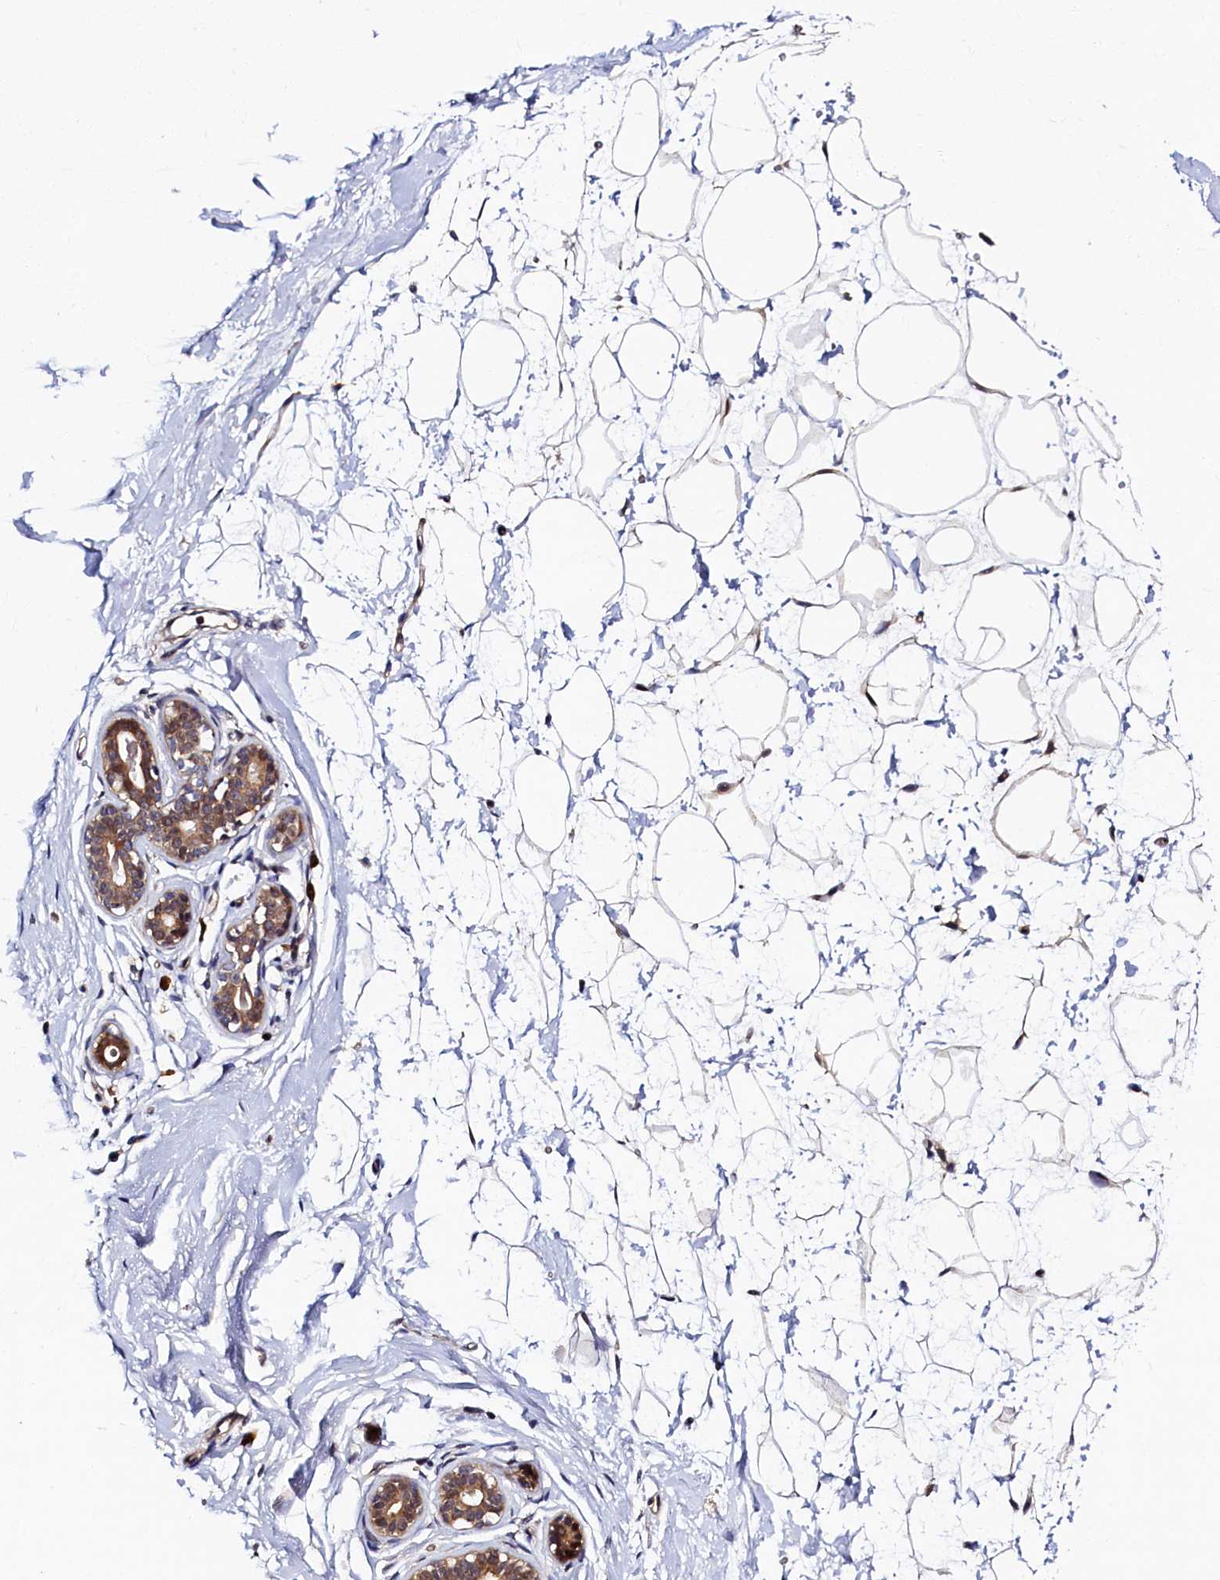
{"staining": {"intensity": "weak", "quantity": "25%-75%", "location": "cytoplasmic/membranous"}, "tissue": "breast", "cell_type": "Adipocytes", "image_type": "normal", "snomed": [{"axis": "morphology", "description": "Normal tissue, NOS"}, {"axis": "morphology", "description": "Adenoma, NOS"}, {"axis": "topography", "description": "Breast"}], "caption": "Human breast stained with a brown dye displays weak cytoplasmic/membranous positive staining in about 25%-75% of adipocytes.", "gene": "SLC16A14", "patient": {"sex": "female", "age": 23}}